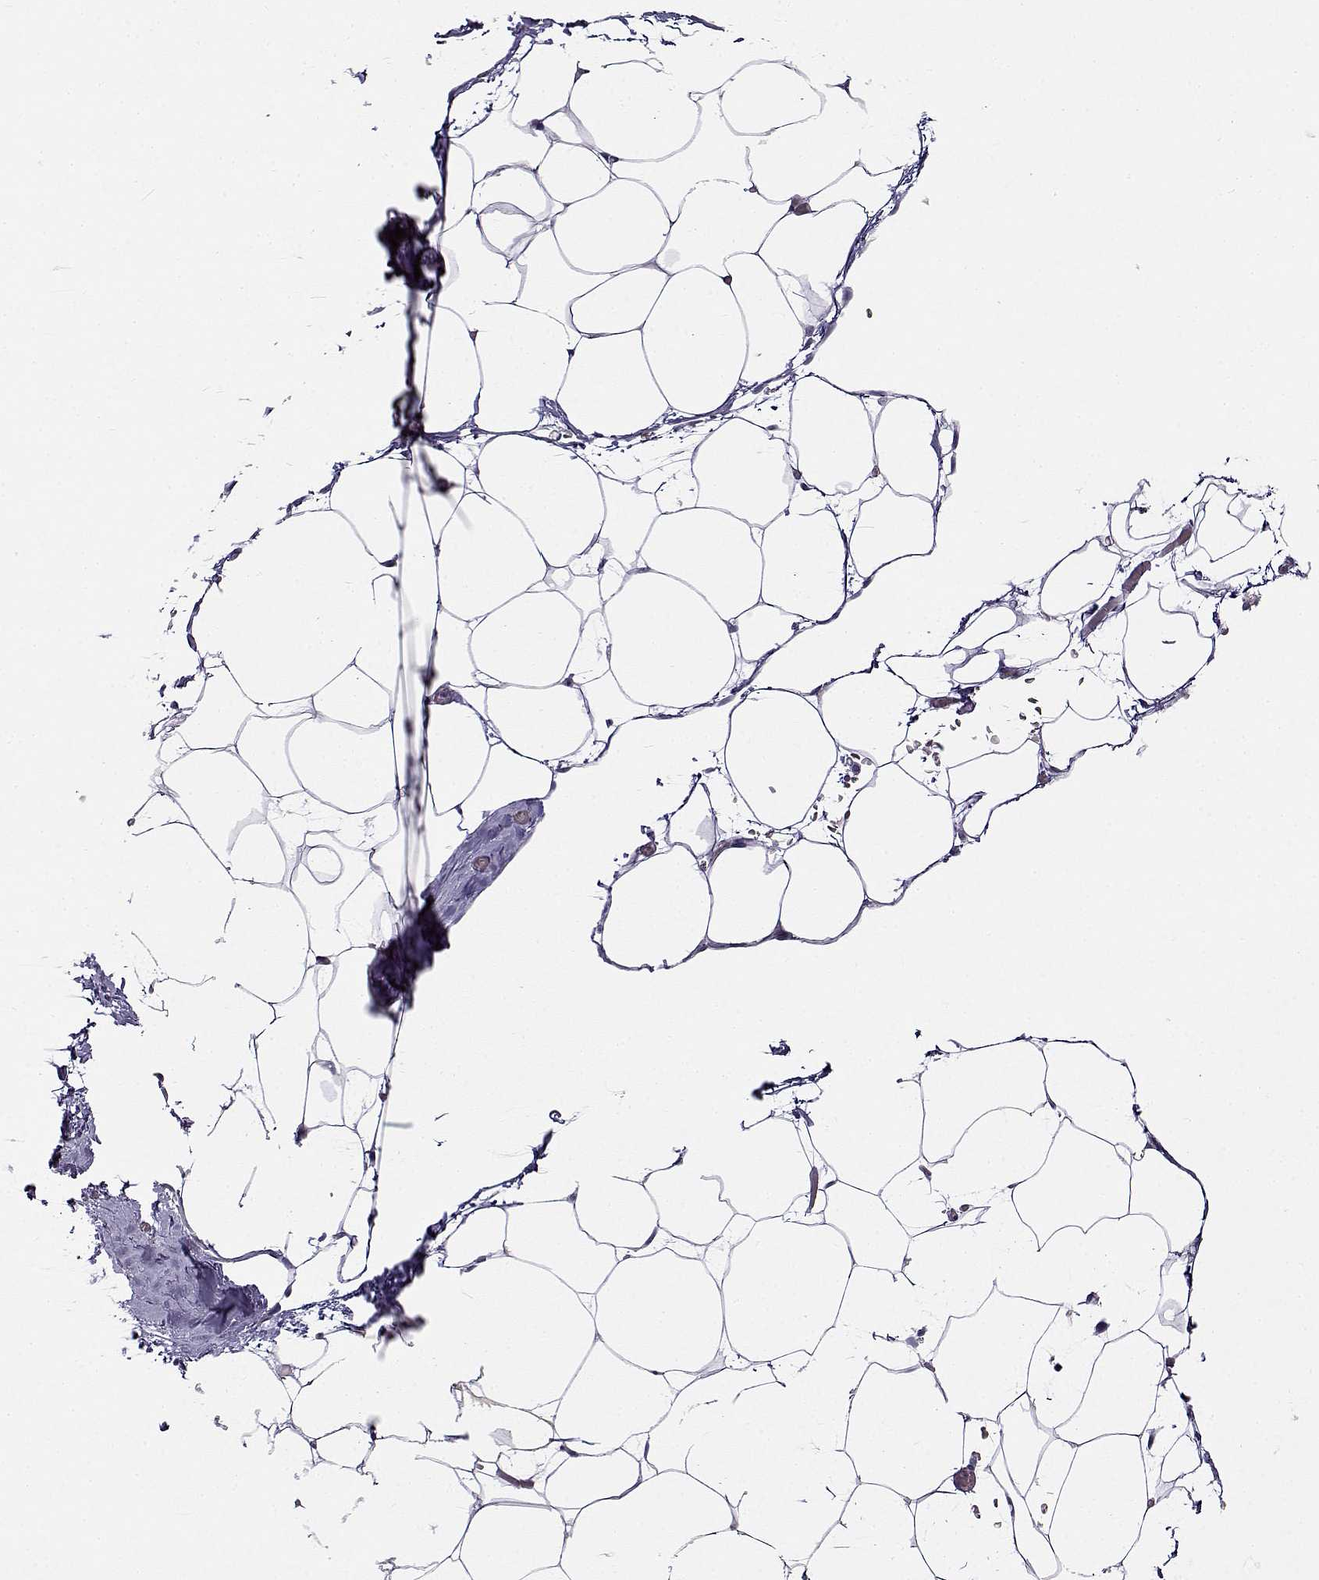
{"staining": {"intensity": "negative", "quantity": "none", "location": "none"}, "tissue": "adipose tissue", "cell_type": "Adipocytes", "image_type": "normal", "snomed": [{"axis": "morphology", "description": "Normal tissue, NOS"}, {"axis": "topography", "description": "Adipose tissue"}], "caption": "Immunohistochemistry (IHC) image of benign adipose tissue: human adipose tissue stained with DAB (3,3'-diaminobenzidine) exhibits no significant protein expression in adipocytes.", "gene": "UCP3", "patient": {"sex": "male", "age": 57}}